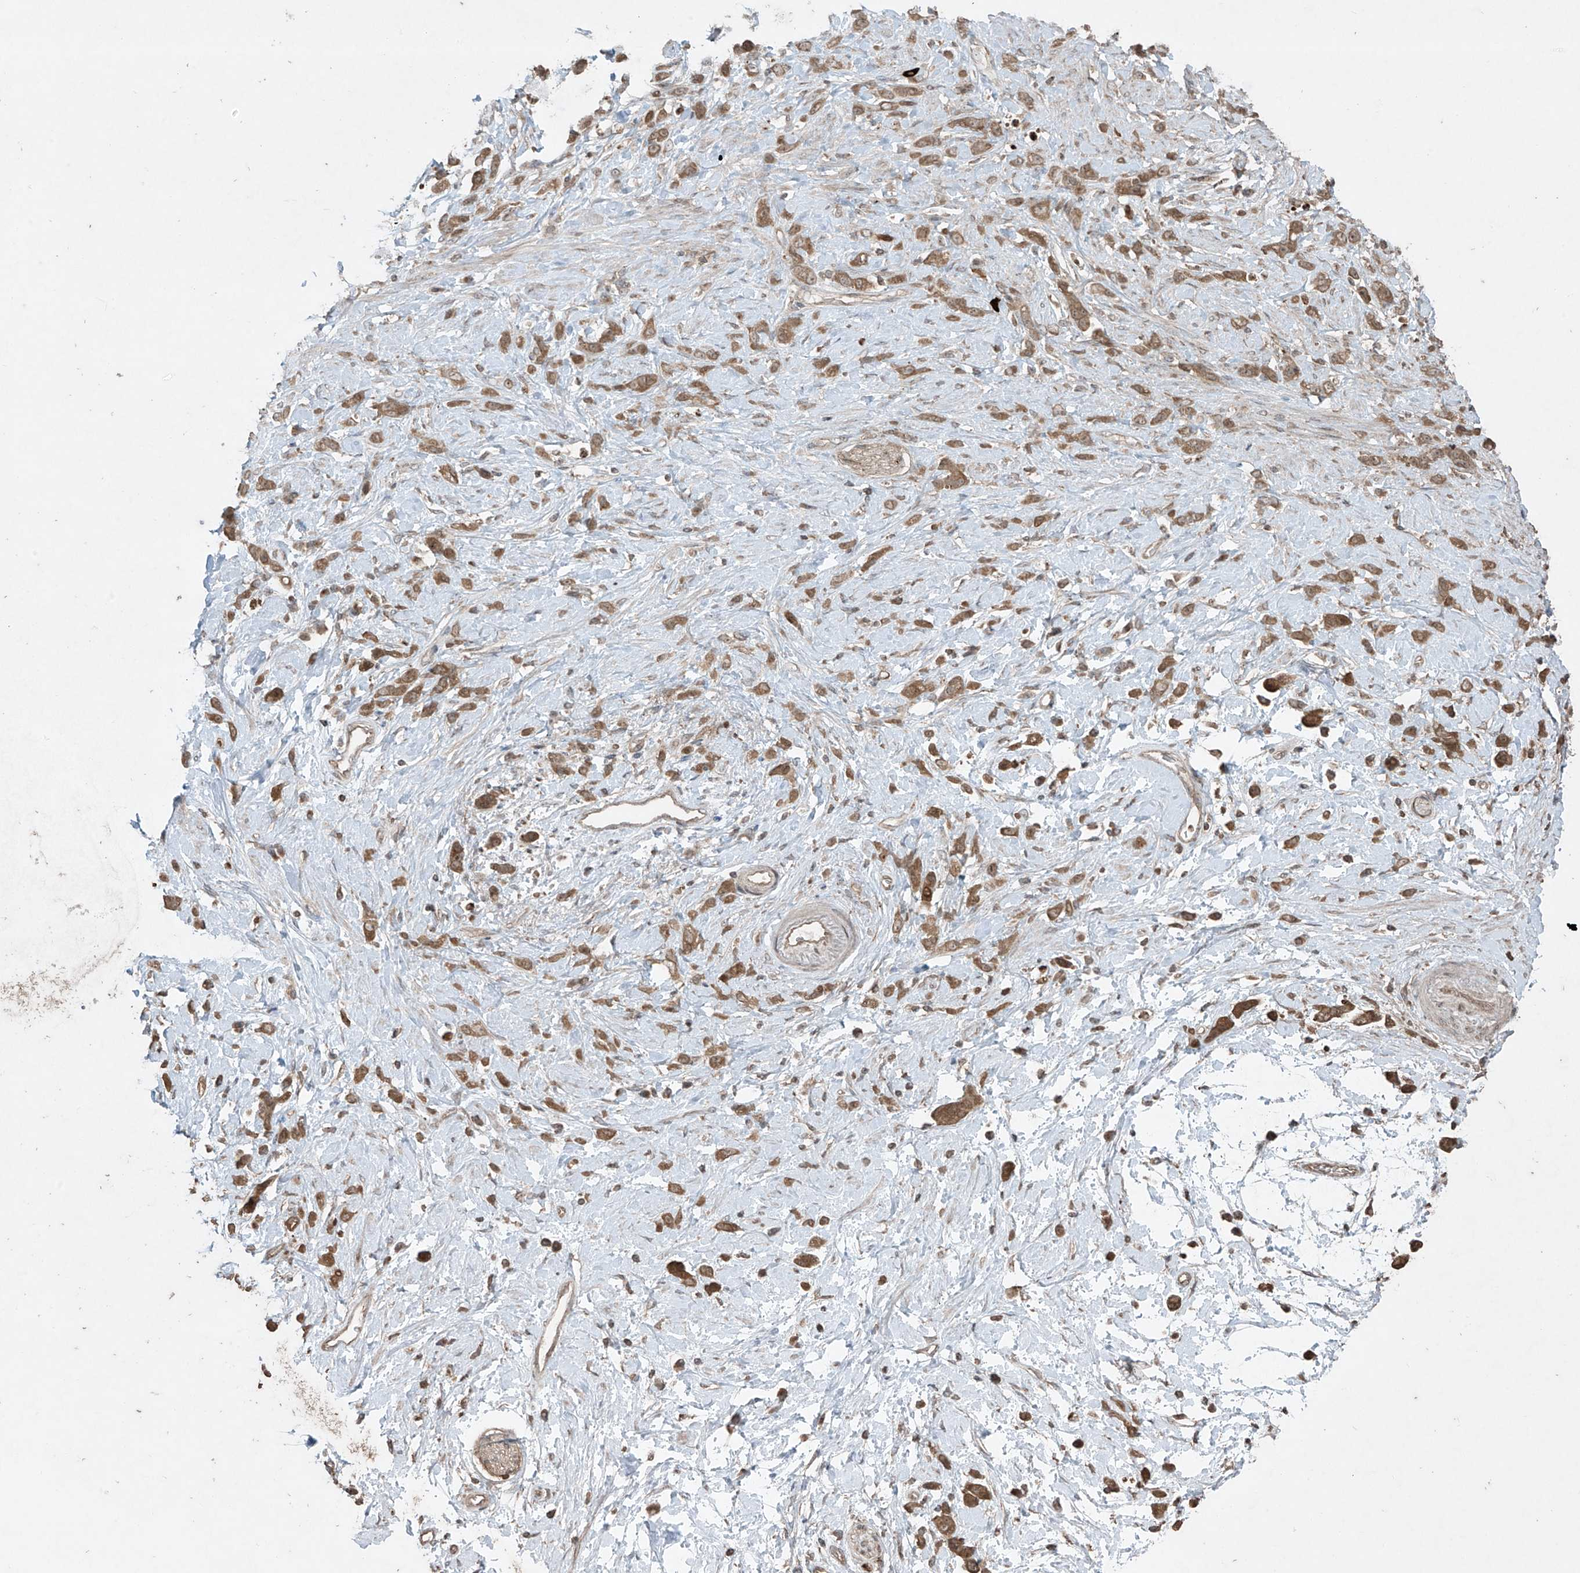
{"staining": {"intensity": "moderate", "quantity": ">75%", "location": "cytoplasmic/membranous"}, "tissue": "stomach cancer", "cell_type": "Tumor cells", "image_type": "cancer", "snomed": [{"axis": "morphology", "description": "Adenocarcinoma, NOS"}, {"axis": "topography", "description": "Stomach"}], "caption": "Tumor cells display moderate cytoplasmic/membranous staining in approximately >75% of cells in stomach cancer (adenocarcinoma). (DAB = brown stain, brightfield microscopy at high magnification).", "gene": "PGPEP1", "patient": {"sex": "female", "age": 60}}